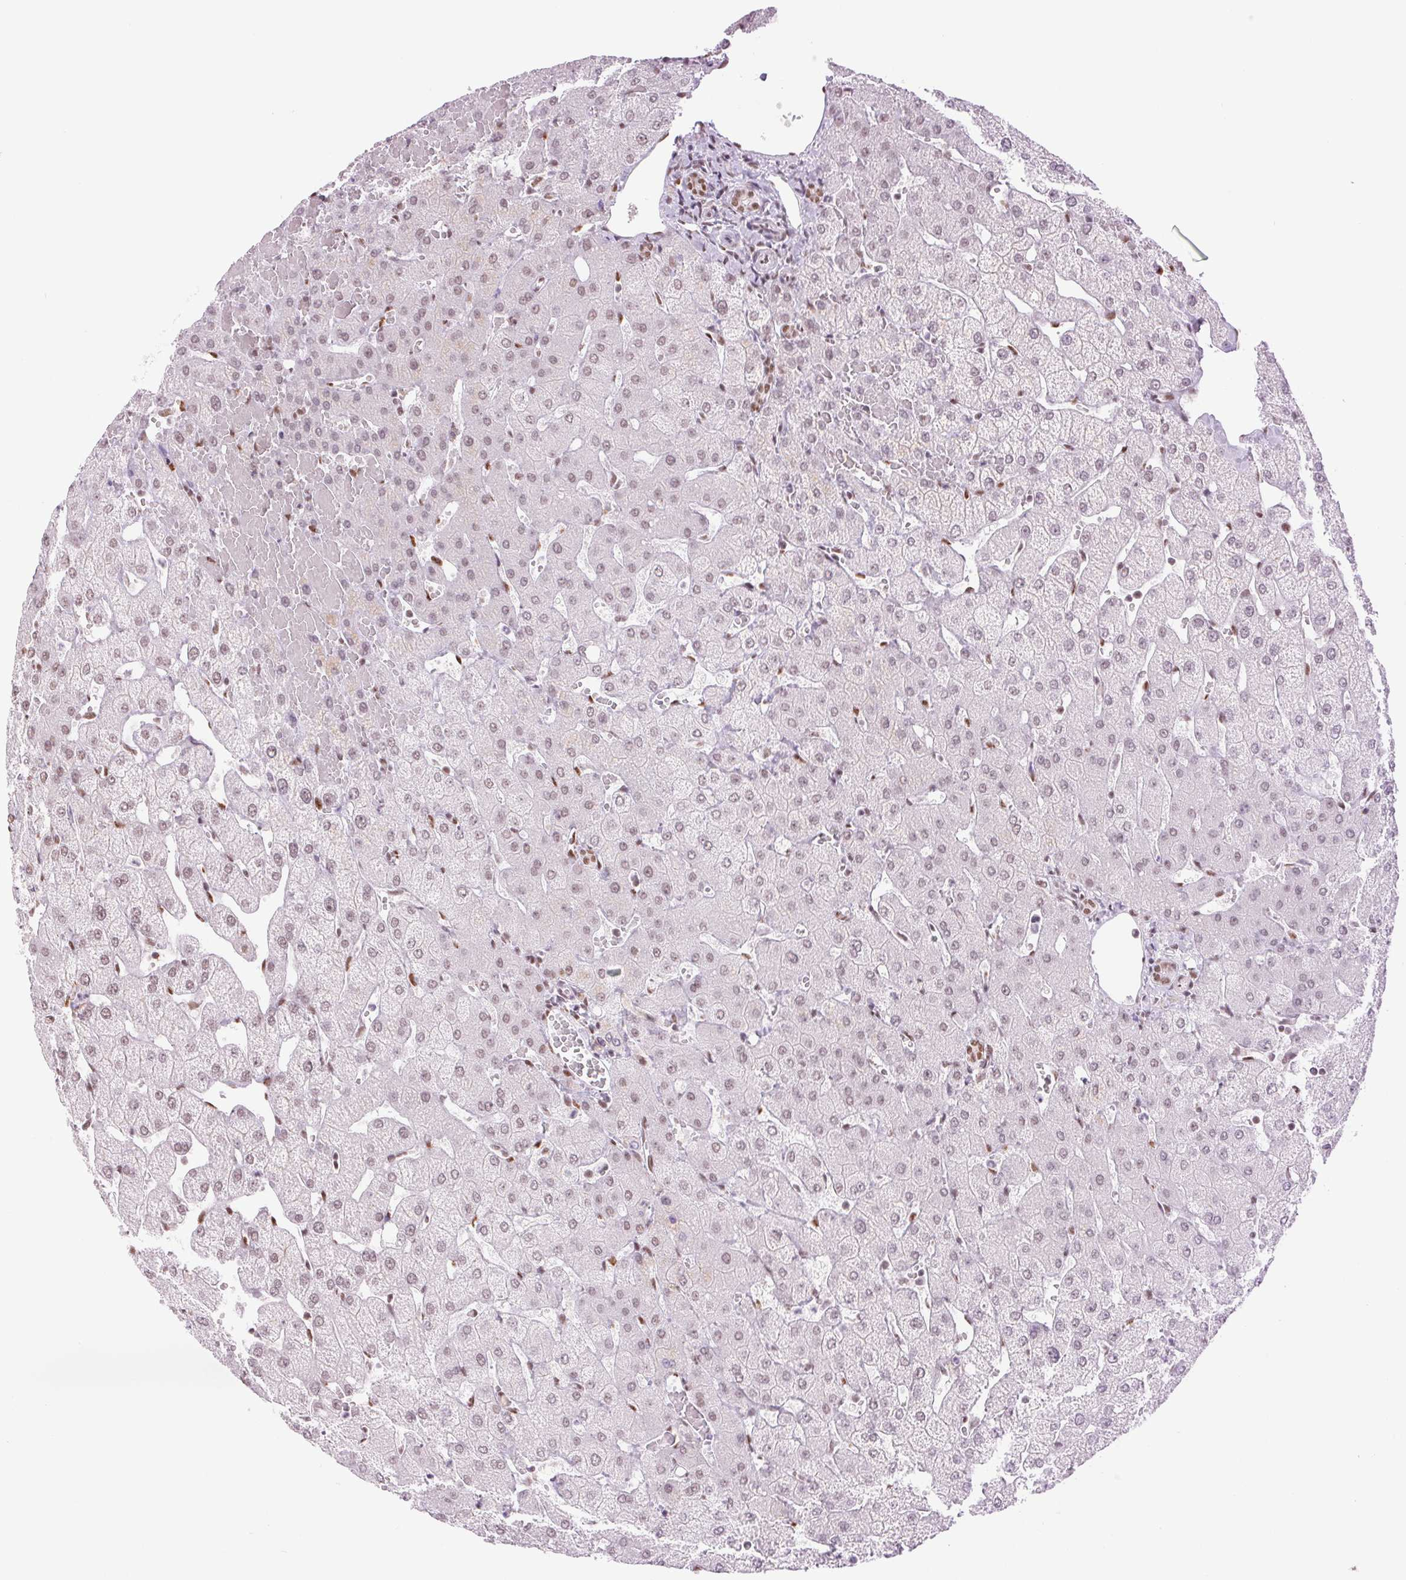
{"staining": {"intensity": "moderate", "quantity": "25%-75%", "location": "nuclear"}, "tissue": "liver", "cell_type": "Cholangiocytes", "image_type": "normal", "snomed": [{"axis": "morphology", "description": "Normal tissue, NOS"}, {"axis": "topography", "description": "Liver"}], "caption": "Immunohistochemical staining of benign human liver displays medium levels of moderate nuclear staining in approximately 25%-75% of cholangiocytes.", "gene": "ZFR2", "patient": {"sex": "female", "age": 54}}